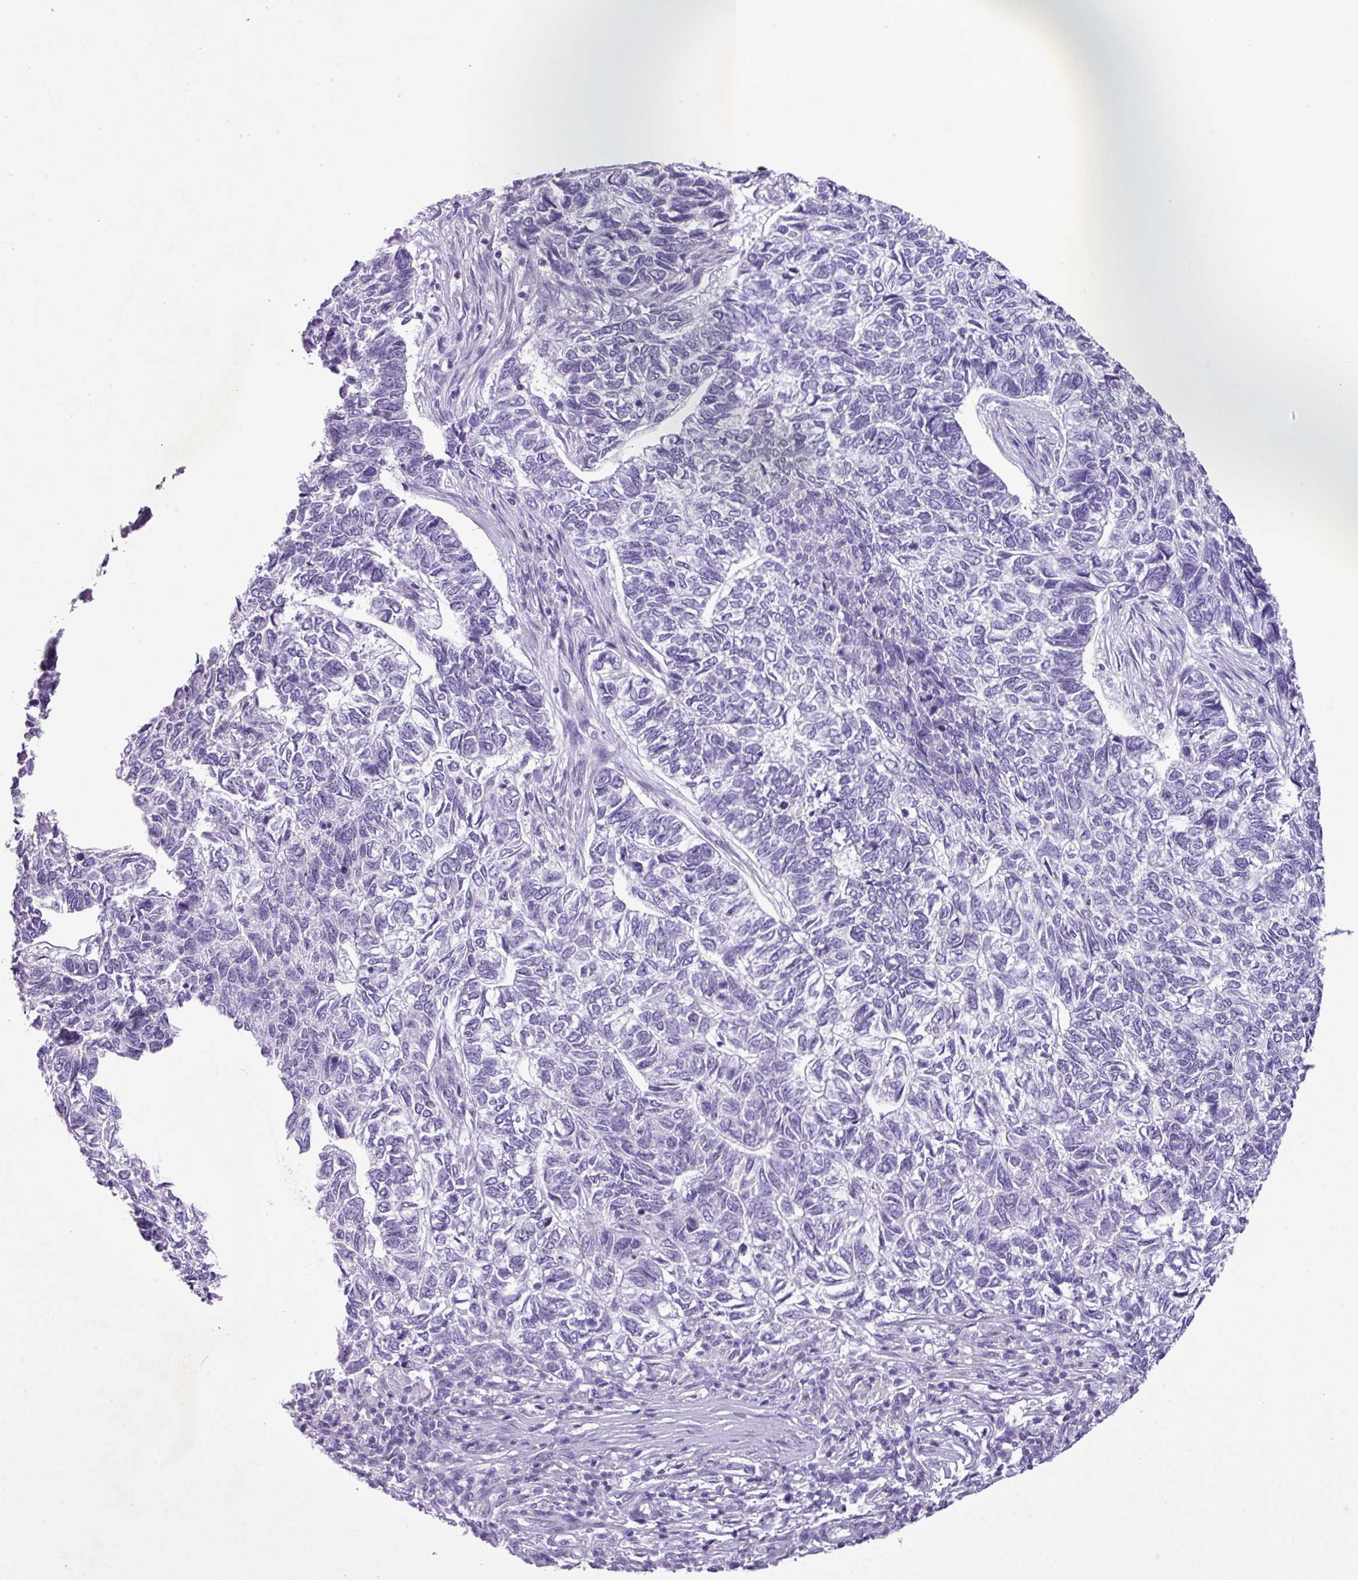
{"staining": {"intensity": "negative", "quantity": "none", "location": "none"}, "tissue": "skin cancer", "cell_type": "Tumor cells", "image_type": "cancer", "snomed": [{"axis": "morphology", "description": "Basal cell carcinoma"}, {"axis": "topography", "description": "Skin"}], "caption": "IHC of basal cell carcinoma (skin) demonstrates no expression in tumor cells.", "gene": "AGO3", "patient": {"sex": "female", "age": 65}}